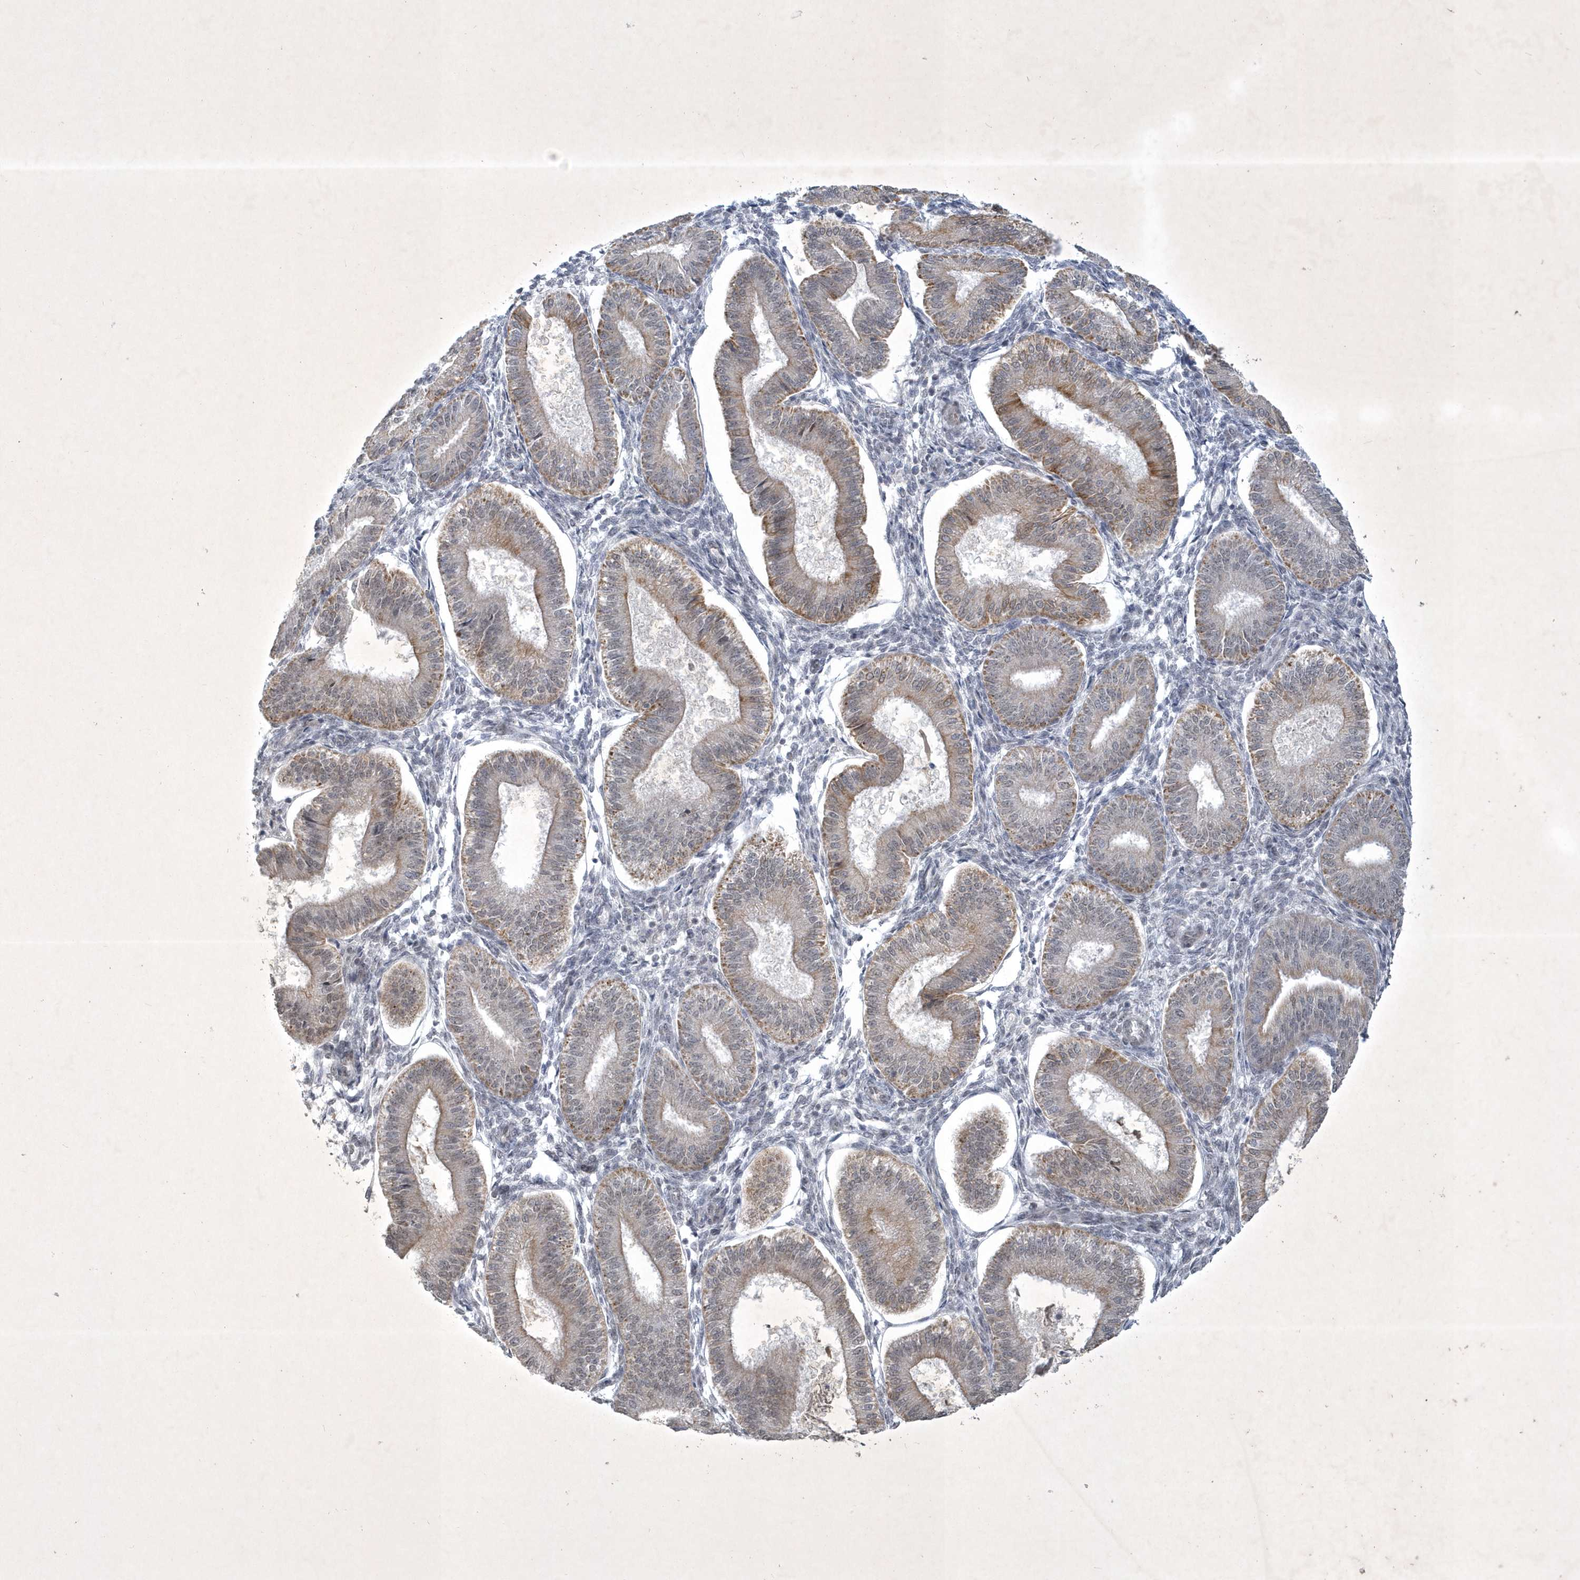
{"staining": {"intensity": "weak", "quantity": "<25%", "location": "nuclear"}, "tissue": "endometrium", "cell_type": "Cells in endometrial stroma", "image_type": "normal", "snomed": [{"axis": "morphology", "description": "Normal tissue, NOS"}, {"axis": "topography", "description": "Endometrium"}], "caption": "Endometrium stained for a protein using immunohistochemistry displays no staining cells in endometrial stroma.", "gene": "ZBTB9", "patient": {"sex": "female", "age": 39}}